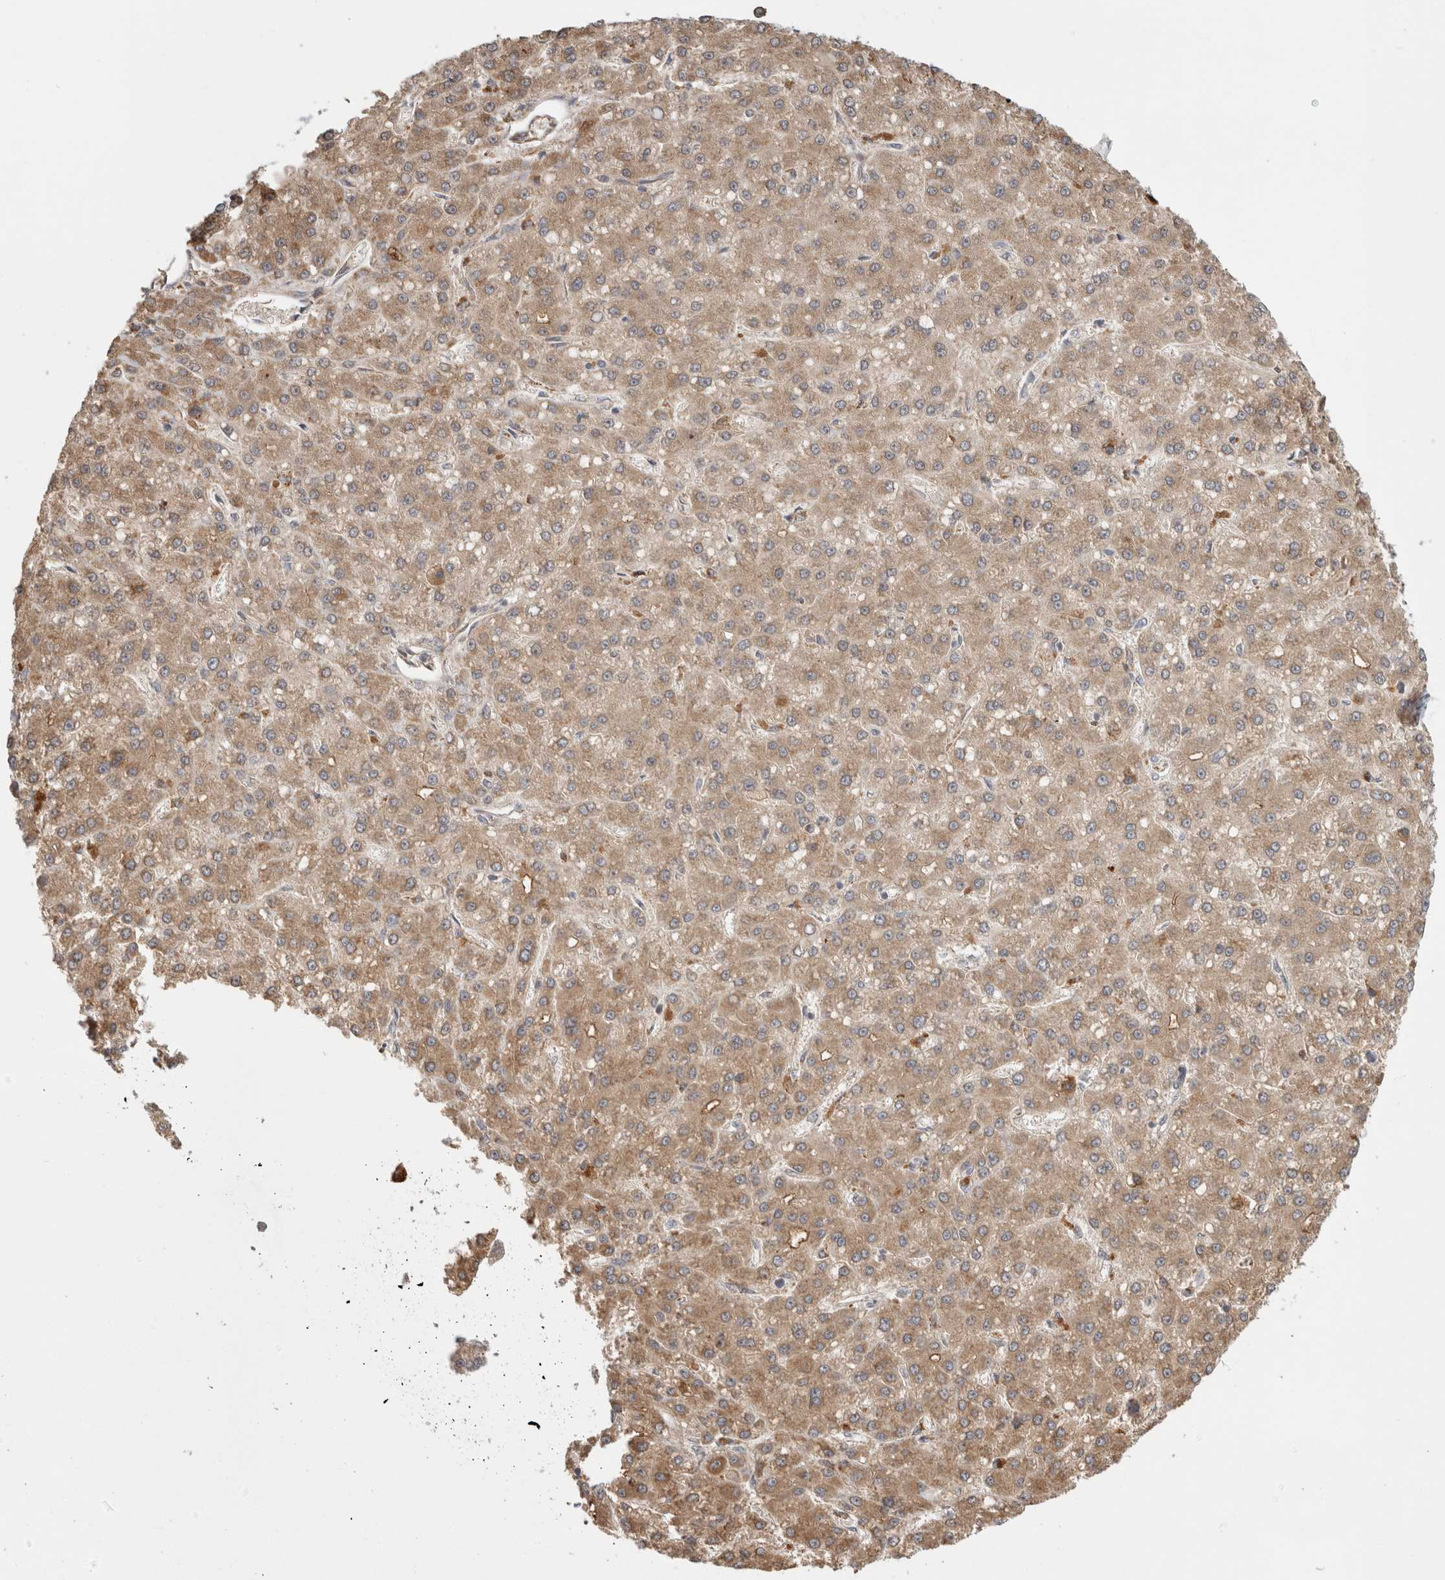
{"staining": {"intensity": "moderate", "quantity": ">75%", "location": "cytoplasmic/membranous"}, "tissue": "liver cancer", "cell_type": "Tumor cells", "image_type": "cancer", "snomed": [{"axis": "morphology", "description": "Carcinoma, Hepatocellular, NOS"}, {"axis": "topography", "description": "Liver"}], "caption": "Hepatocellular carcinoma (liver) tissue exhibits moderate cytoplasmic/membranous expression in approximately >75% of tumor cells", "gene": "HROB", "patient": {"sex": "male", "age": 67}}